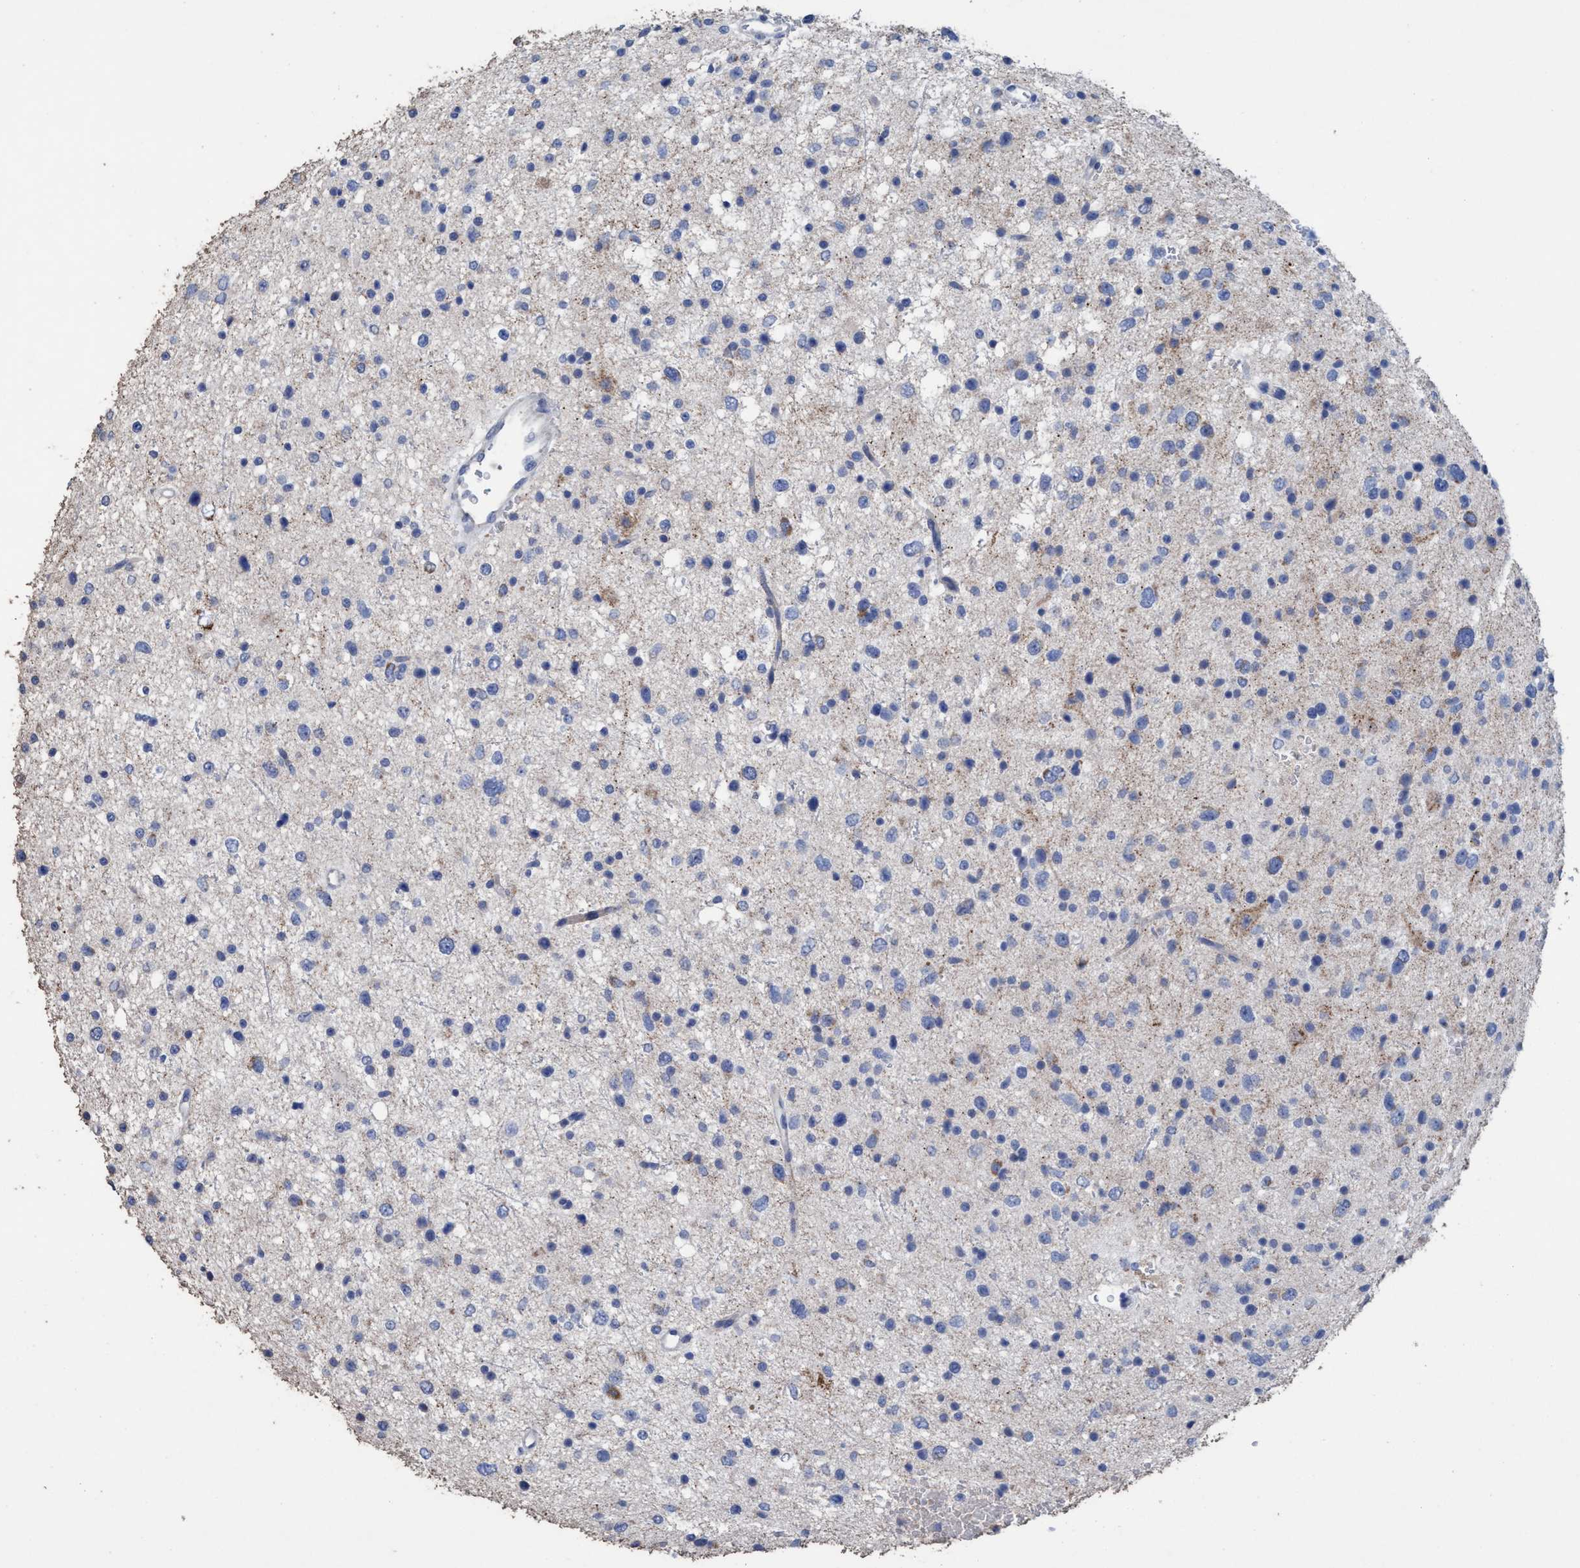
{"staining": {"intensity": "negative", "quantity": "none", "location": "none"}, "tissue": "glioma", "cell_type": "Tumor cells", "image_type": "cancer", "snomed": [{"axis": "morphology", "description": "Glioma, malignant, Low grade"}, {"axis": "topography", "description": "Brain"}], "caption": "An image of human malignant low-grade glioma is negative for staining in tumor cells.", "gene": "RSAD1", "patient": {"sex": "female", "age": 37}}